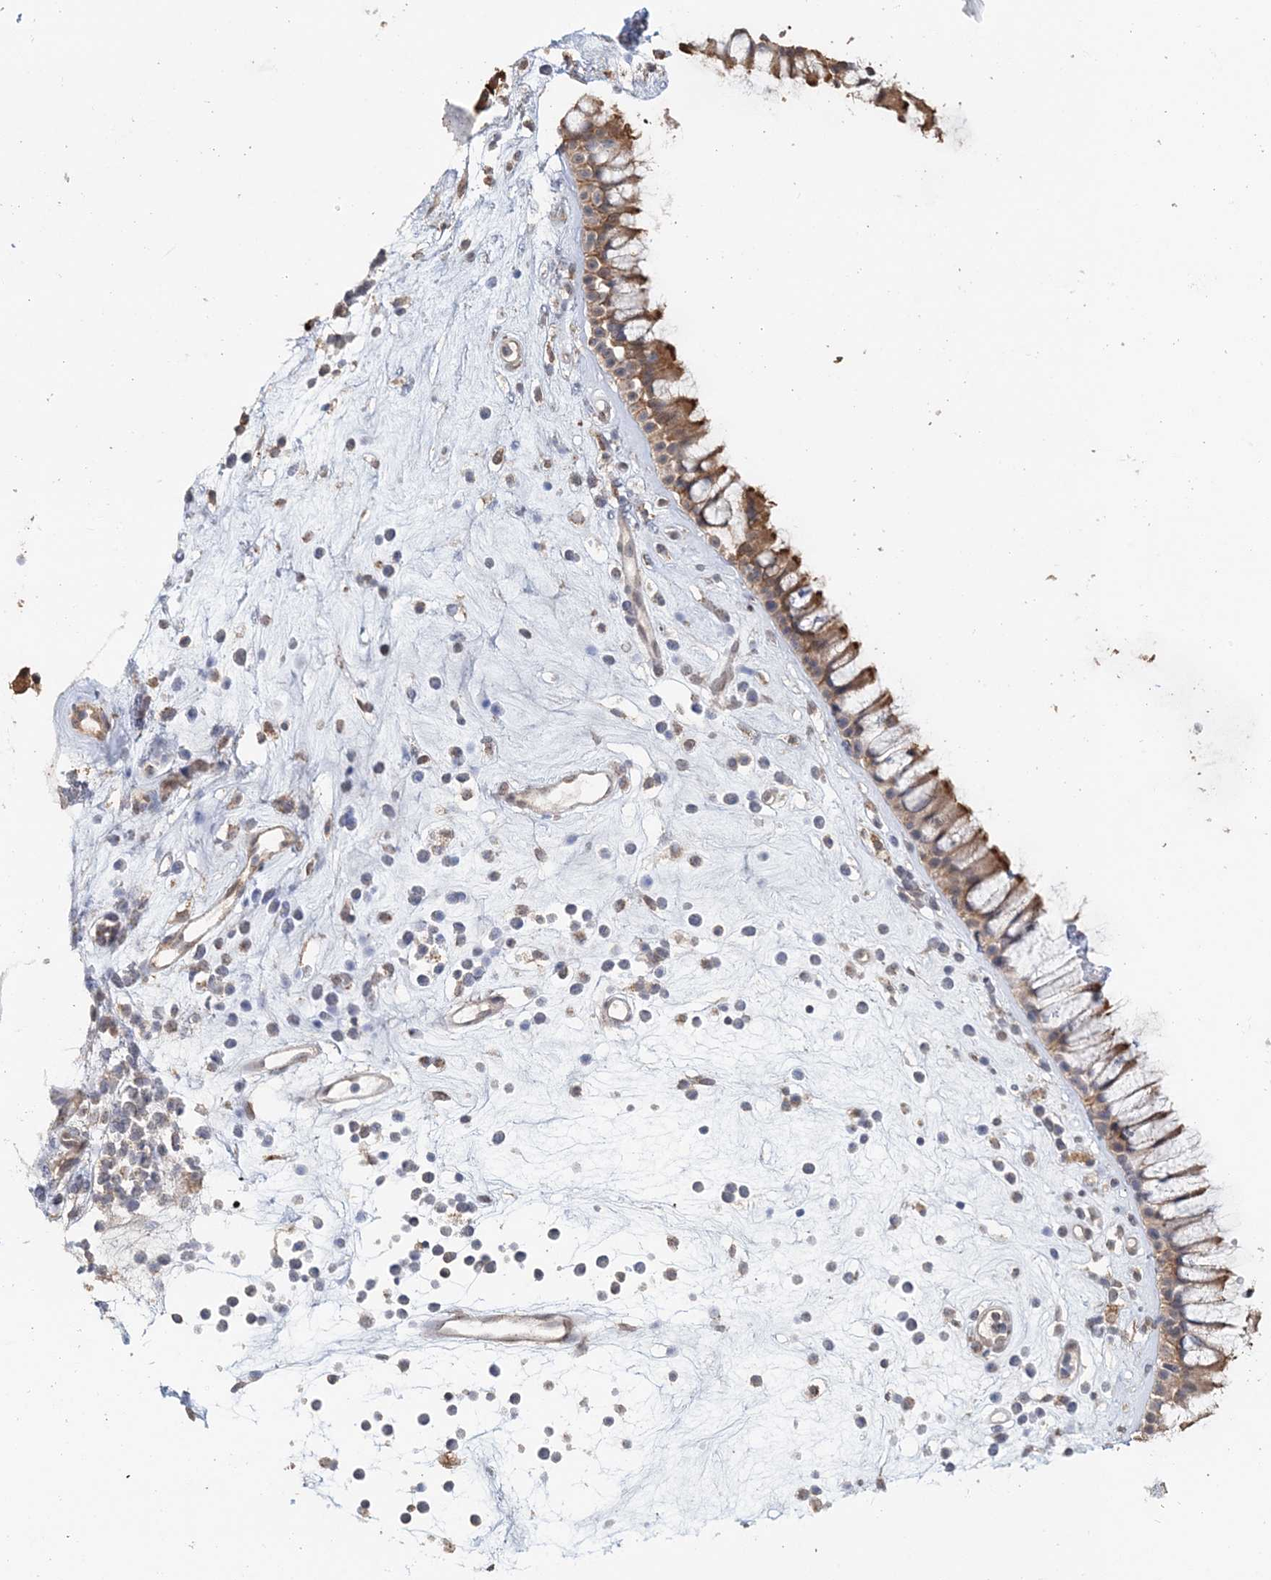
{"staining": {"intensity": "moderate", "quantity": ">75%", "location": "cytoplasmic/membranous"}, "tissue": "nasopharynx", "cell_type": "Respiratory epithelial cells", "image_type": "normal", "snomed": [{"axis": "morphology", "description": "Normal tissue, NOS"}, {"axis": "morphology", "description": "Inflammation, NOS"}, {"axis": "topography", "description": "Nasopharynx"}], "caption": "Immunohistochemical staining of unremarkable nasopharynx displays >75% levels of moderate cytoplasmic/membranous protein staining in about >75% of respiratory epithelial cells.", "gene": "FBXO38", "patient": {"sex": "male", "age": 29}}